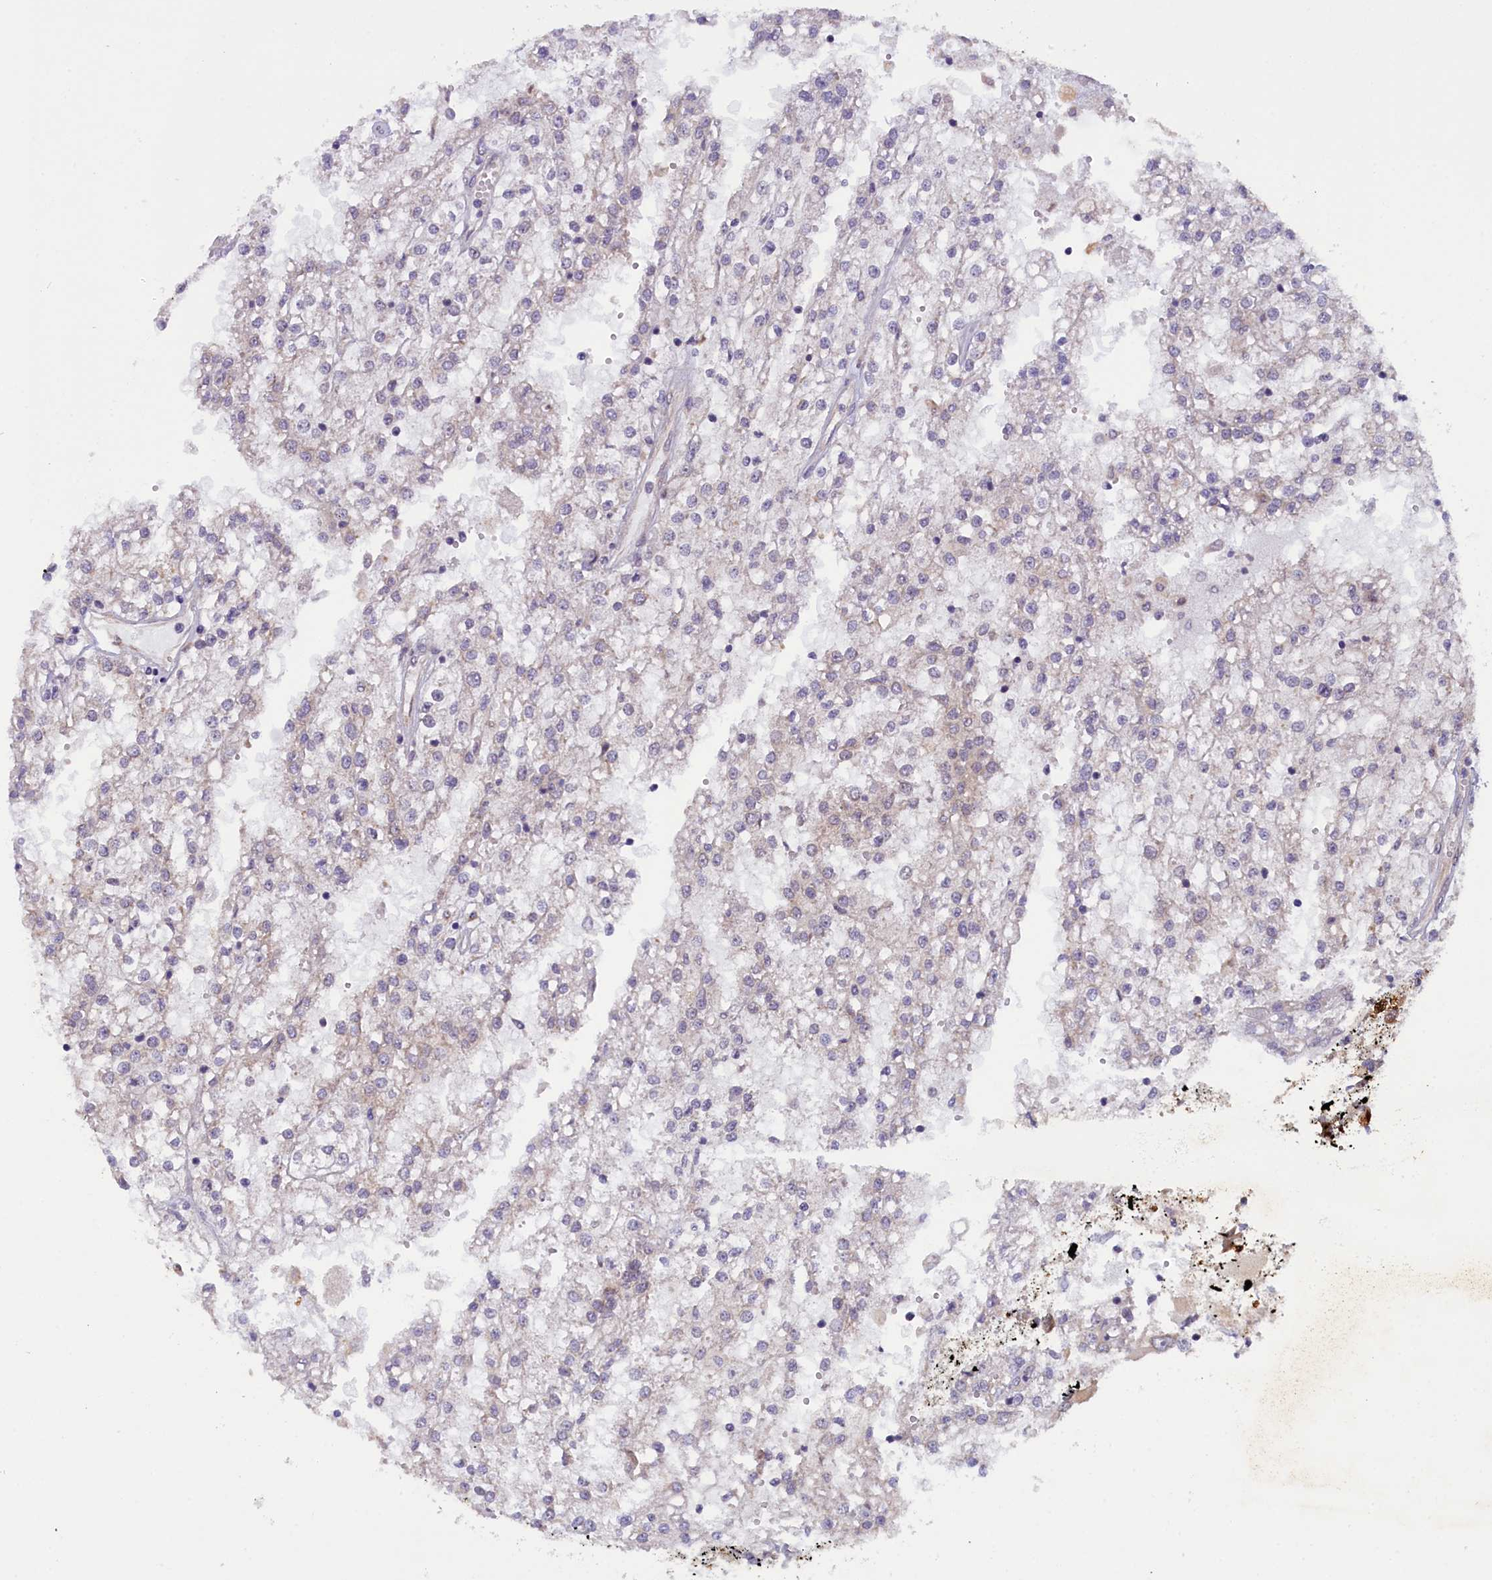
{"staining": {"intensity": "negative", "quantity": "none", "location": "none"}, "tissue": "renal cancer", "cell_type": "Tumor cells", "image_type": "cancer", "snomed": [{"axis": "morphology", "description": "Adenocarcinoma, NOS"}, {"axis": "topography", "description": "Kidney"}], "caption": "Tumor cells are negative for protein expression in human renal adenocarcinoma. The staining was performed using DAB (3,3'-diaminobenzidine) to visualize the protein expression in brown, while the nuclei were stained in blue with hematoxylin (Magnification: 20x).", "gene": "CCDC9B", "patient": {"sex": "female", "age": 52}}